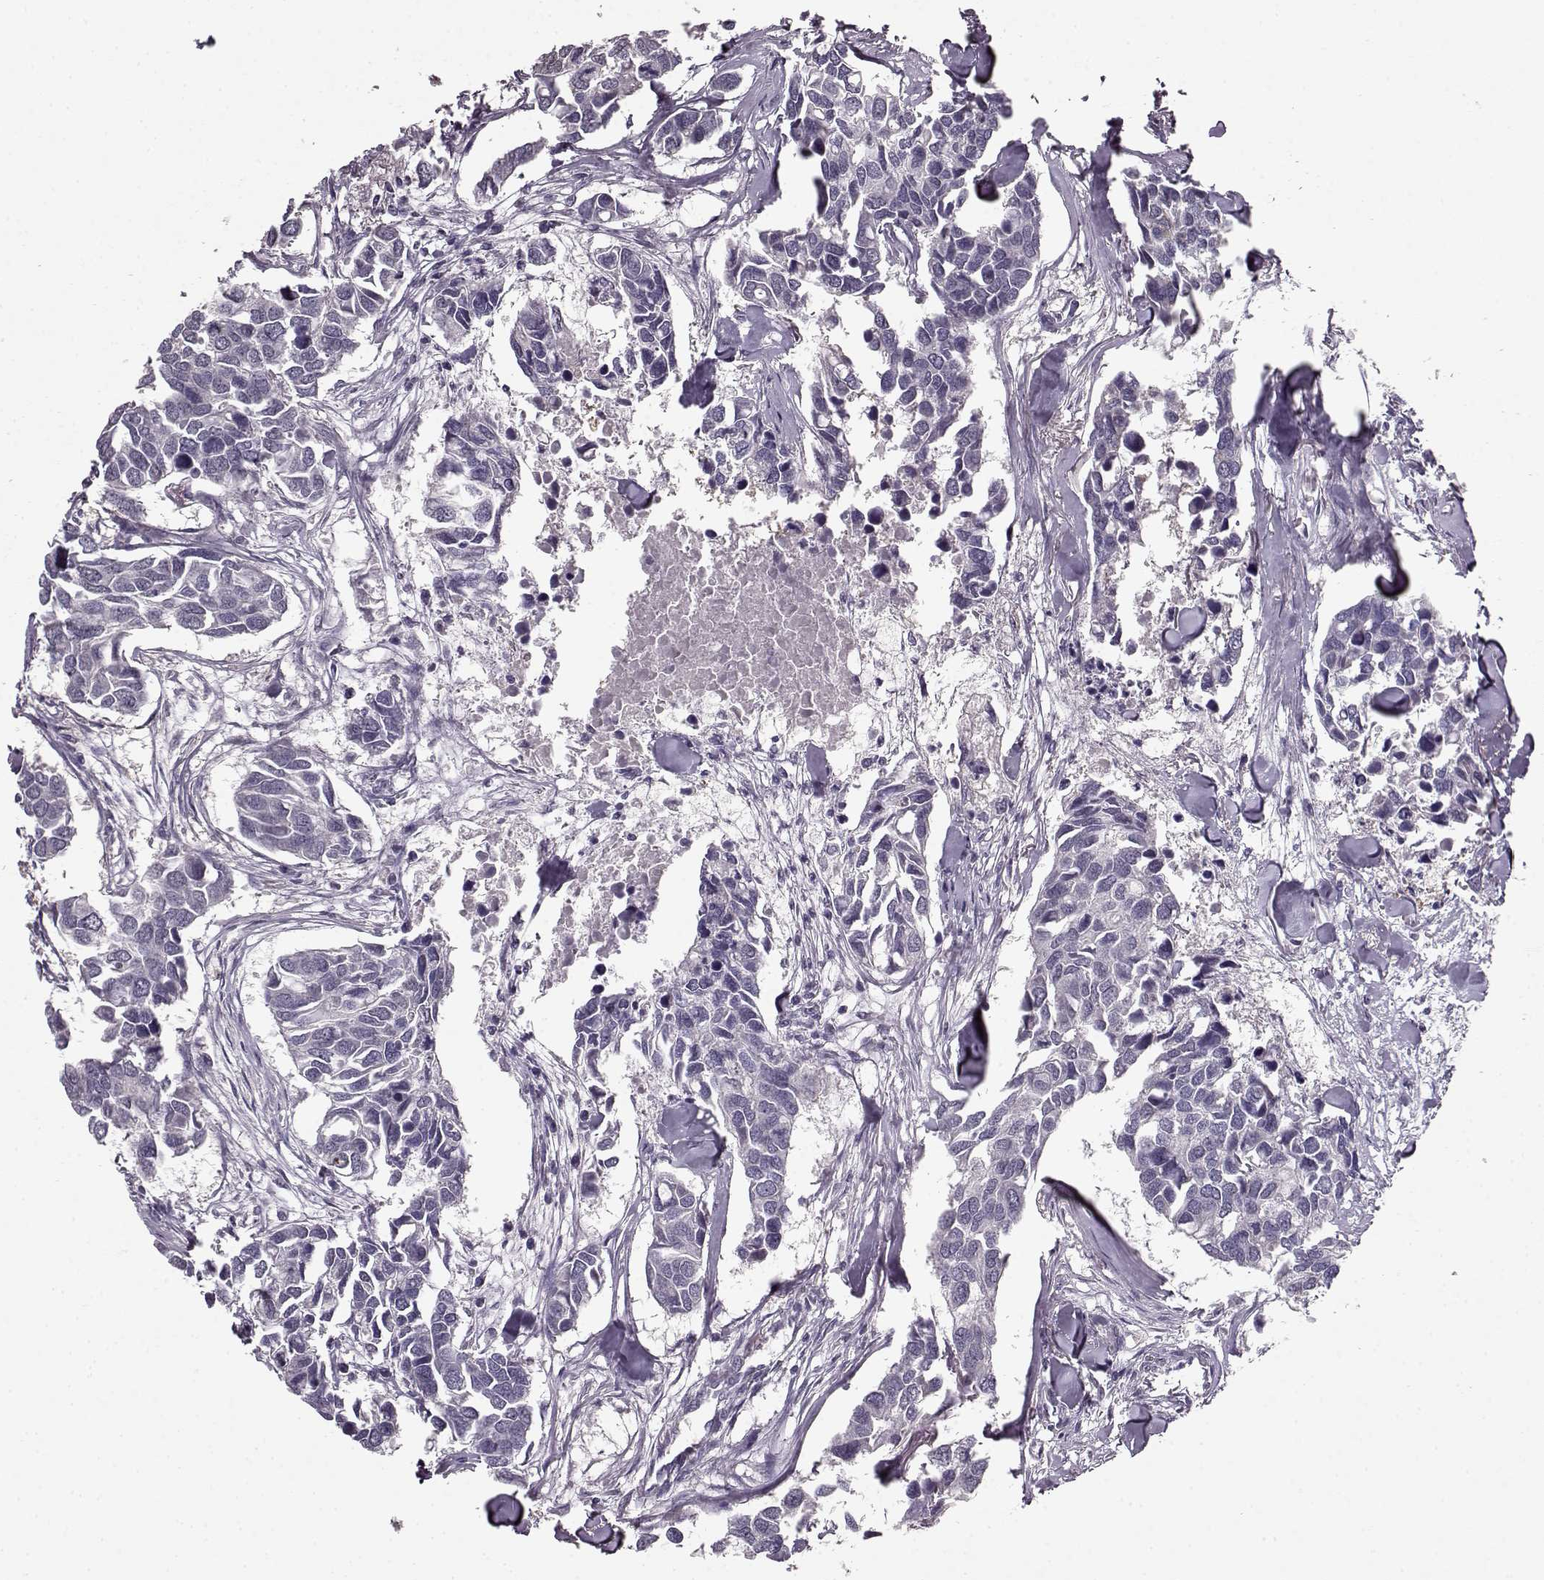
{"staining": {"intensity": "negative", "quantity": "none", "location": "none"}, "tissue": "breast cancer", "cell_type": "Tumor cells", "image_type": "cancer", "snomed": [{"axis": "morphology", "description": "Duct carcinoma"}, {"axis": "topography", "description": "Breast"}], "caption": "High power microscopy histopathology image of an IHC micrograph of breast cancer (intraductal carcinoma), revealing no significant expression in tumor cells.", "gene": "RP1L1", "patient": {"sex": "female", "age": 83}}